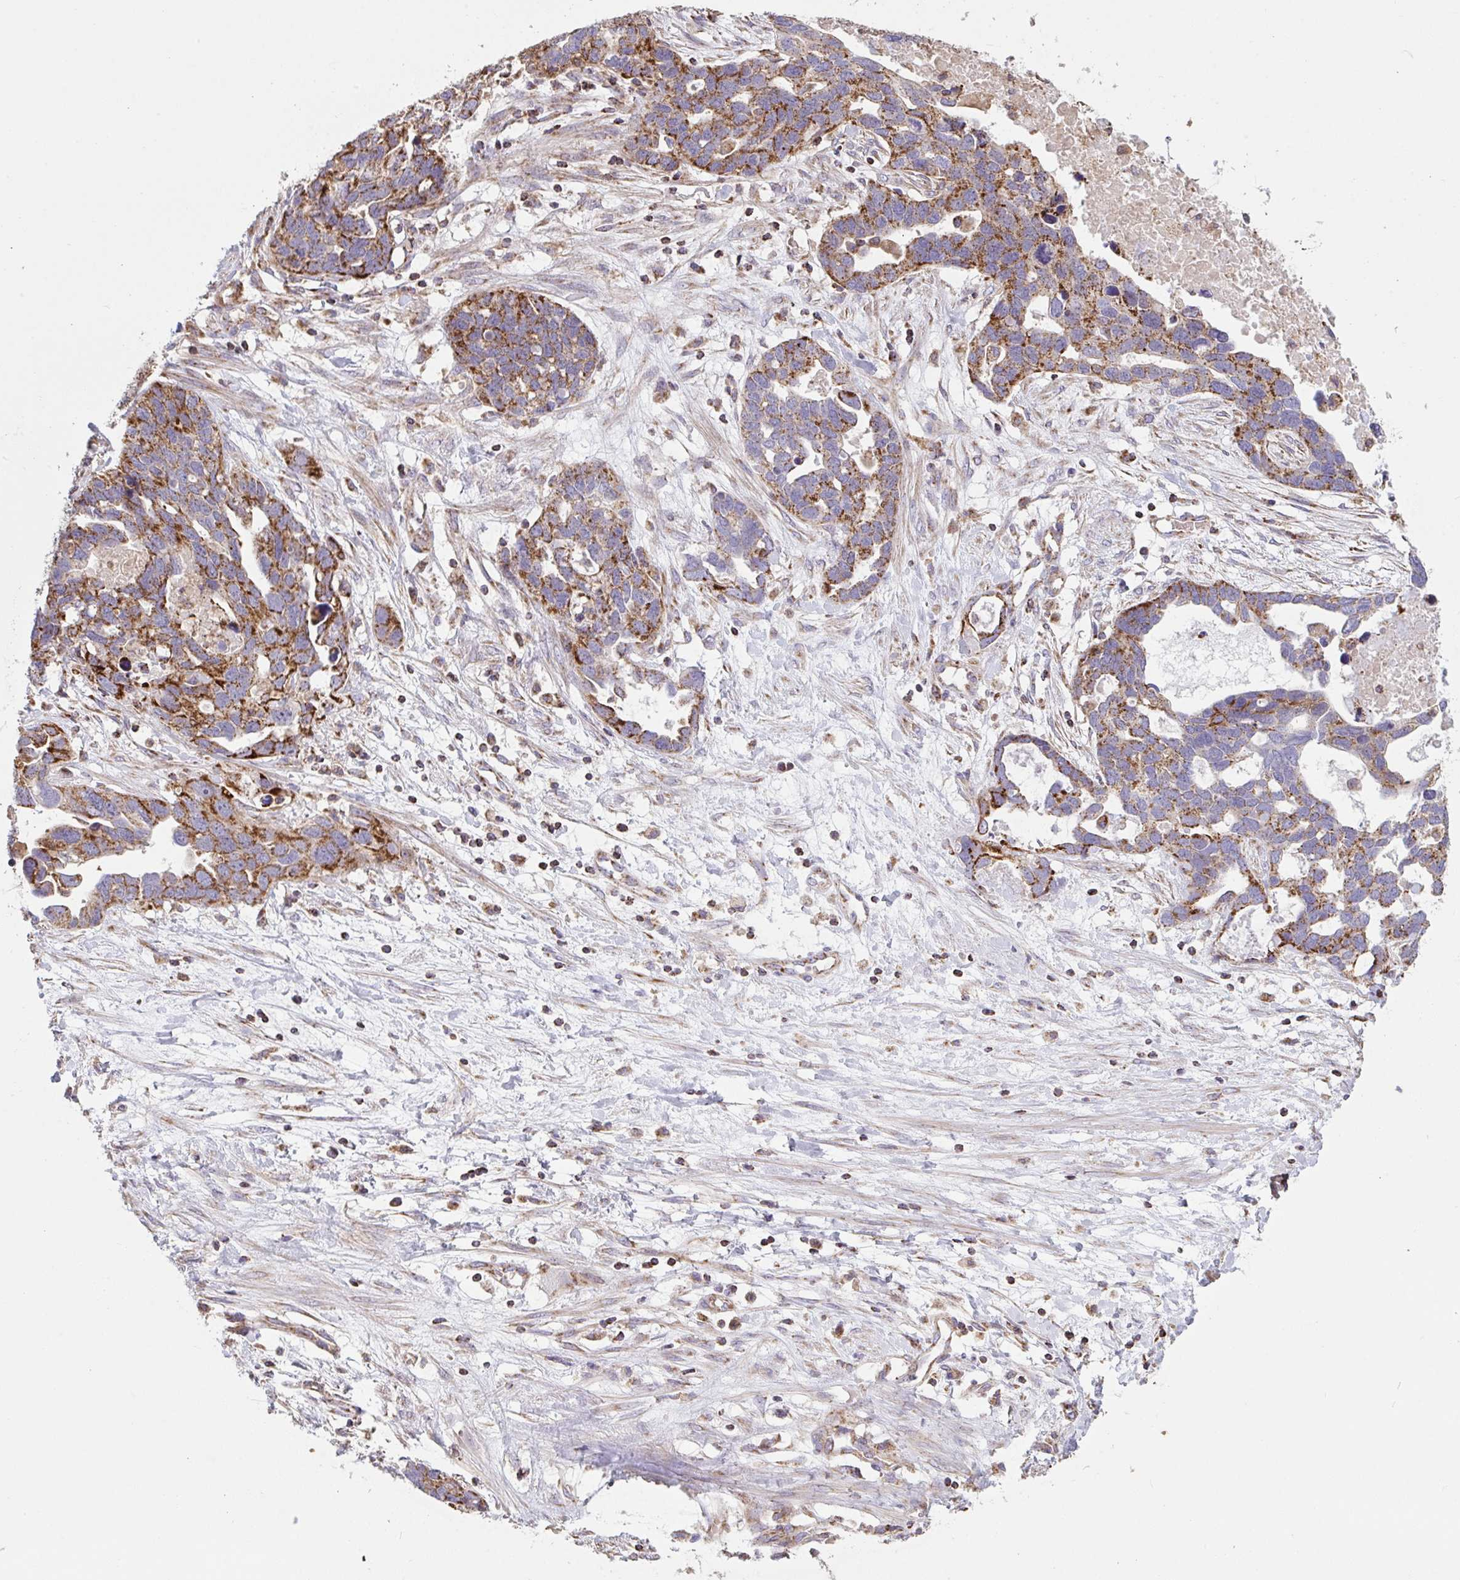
{"staining": {"intensity": "strong", "quantity": ">75%", "location": "cytoplasmic/membranous"}, "tissue": "ovarian cancer", "cell_type": "Tumor cells", "image_type": "cancer", "snomed": [{"axis": "morphology", "description": "Cystadenocarcinoma, serous, NOS"}, {"axis": "topography", "description": "Ovary"}], "caption": "Ovarian serous cystadenocarcinoma stained with DAB (3,3'-diaminobenzidine) IHC displays high levels of strong cytoplasmic/membranous expression in about >75% of tumor cells.", "gene": "MICOS10", "patient": {"sex": "female", "age": 54}}